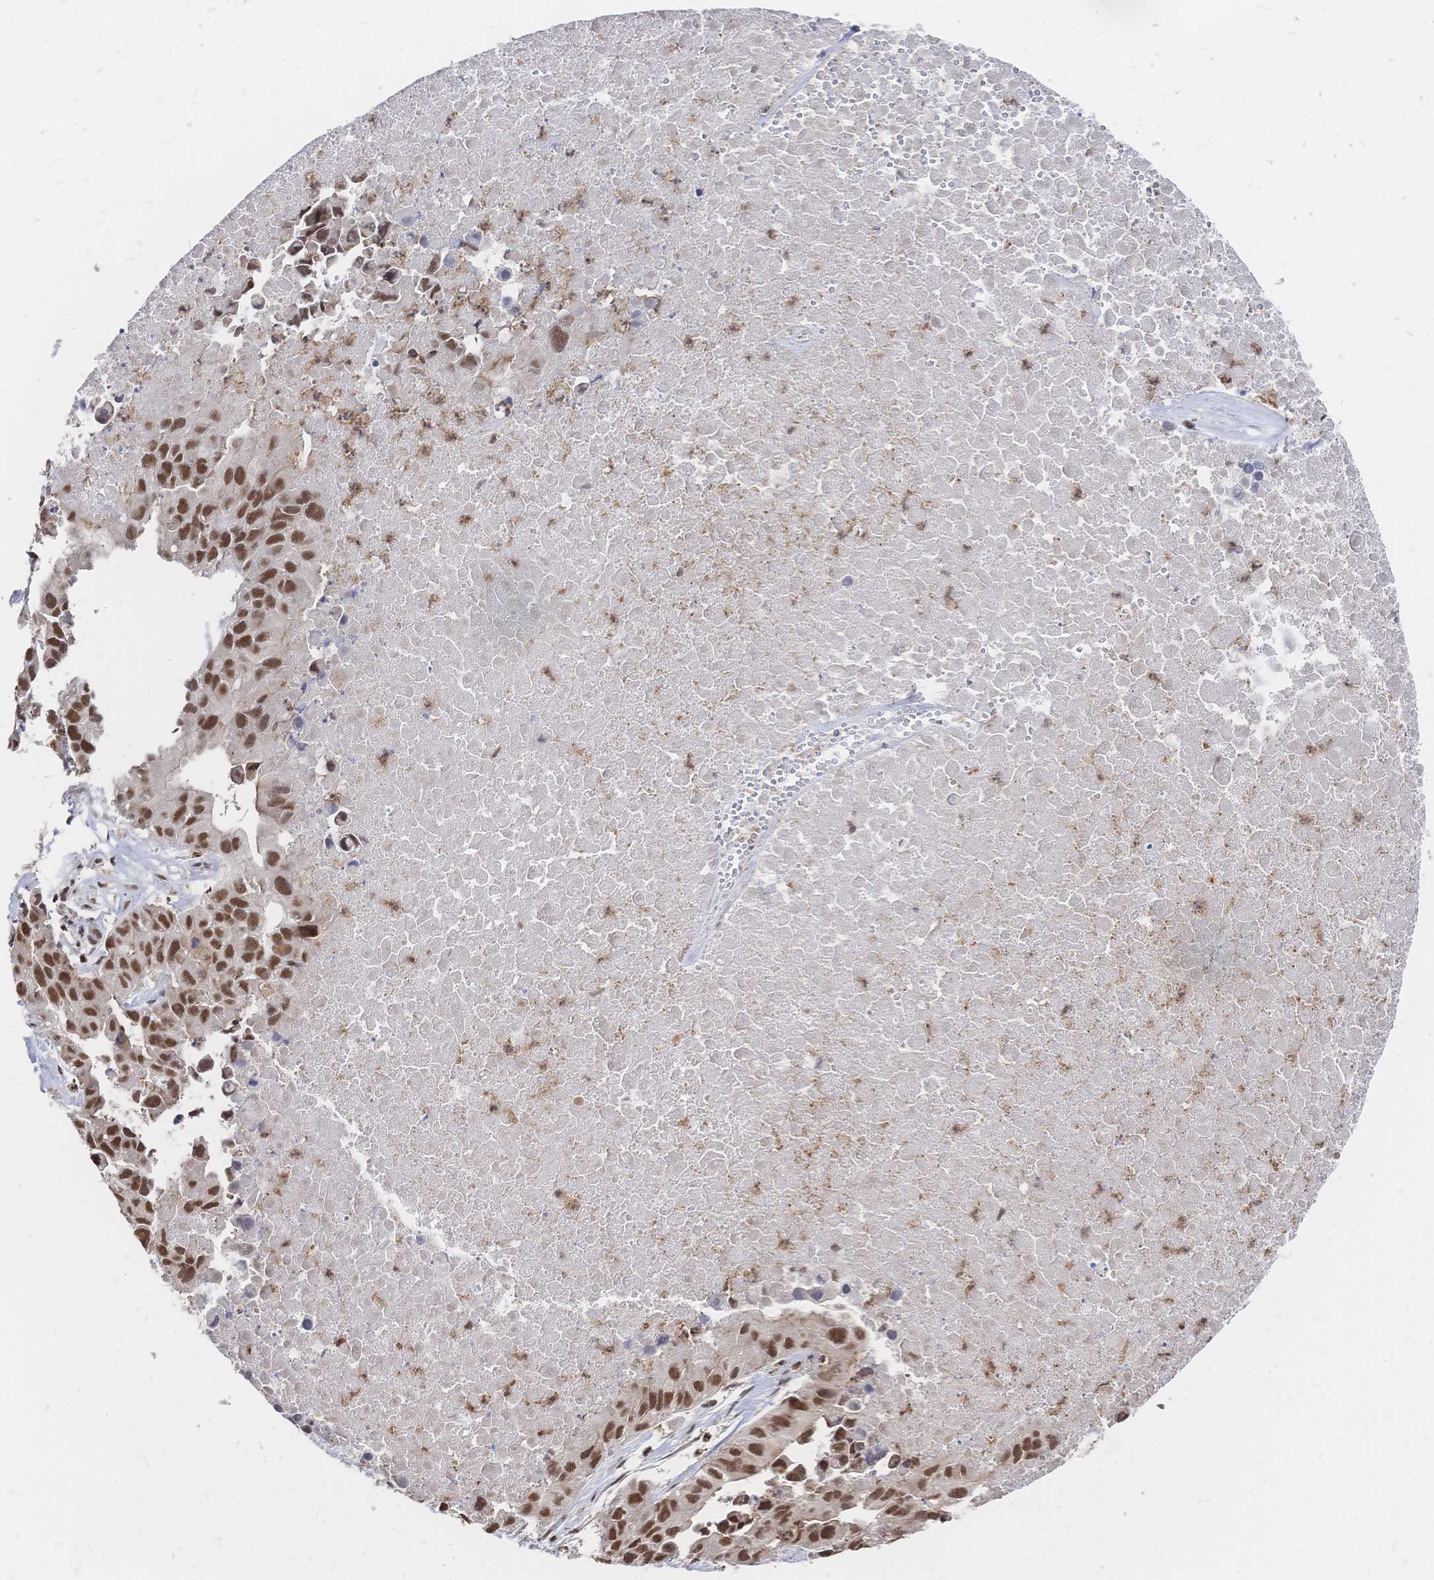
{"staining": {"intensity": "strong", "quantity": ">75%", "location": "nuclear"}, "tissue": "lung cancer", "cell_type": "Tumor cells", "image_type": "cancer", "snomed": [{"axis": "morphology", "description": "Adenocarcinoma, NOS"}, {"axis": "topography", "description": "Lymph node"}, {"axis": "topography", "description": "Lung"}], "caption": "This is an image of IHC staining of lung adenocarcinoma, which shows strong expression in the nuclear of tumor cells.", "gene": "NELFA", "patient": {"sex": "male", "age": 64}}